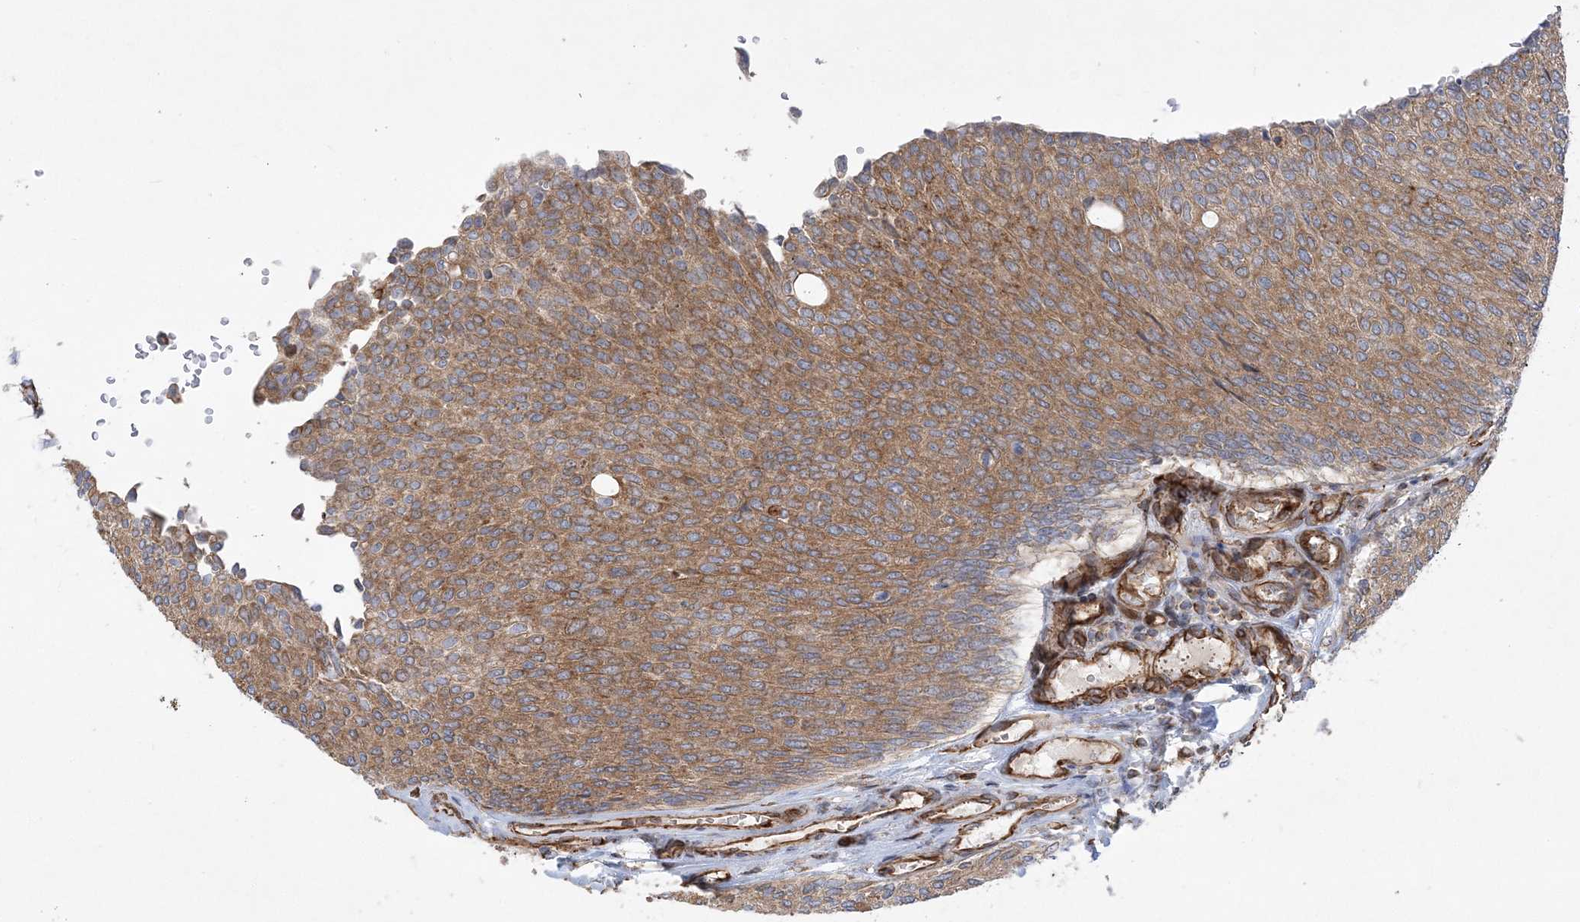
{"staining": {"intensity": "moderate", "quantity": ">75%", "location": "cytoplasmic/membranous"}, "tissue": "urothelial cancer", "cell_type": "Tumor cells", "image_type": "cancer", "snomed": [{"axis": "morphology", "description": "Urothelial carcinoma, Low grade"}, {"axis": "topography", "description": "Urinary bladder"}], "caption": "Protein analysis of urothelial cancer tissue shows moderate cytoplasmic/membranous positivity in approximately >75% of tumor cells. Using DAB (3,3'-diaminobenzidine) (brown) and hematoxylin (blue) stains, captured at high magnification using brightfield microscopy.", "gene": "FAM114A2", "patient": {"sex": "female", "age": 79}}